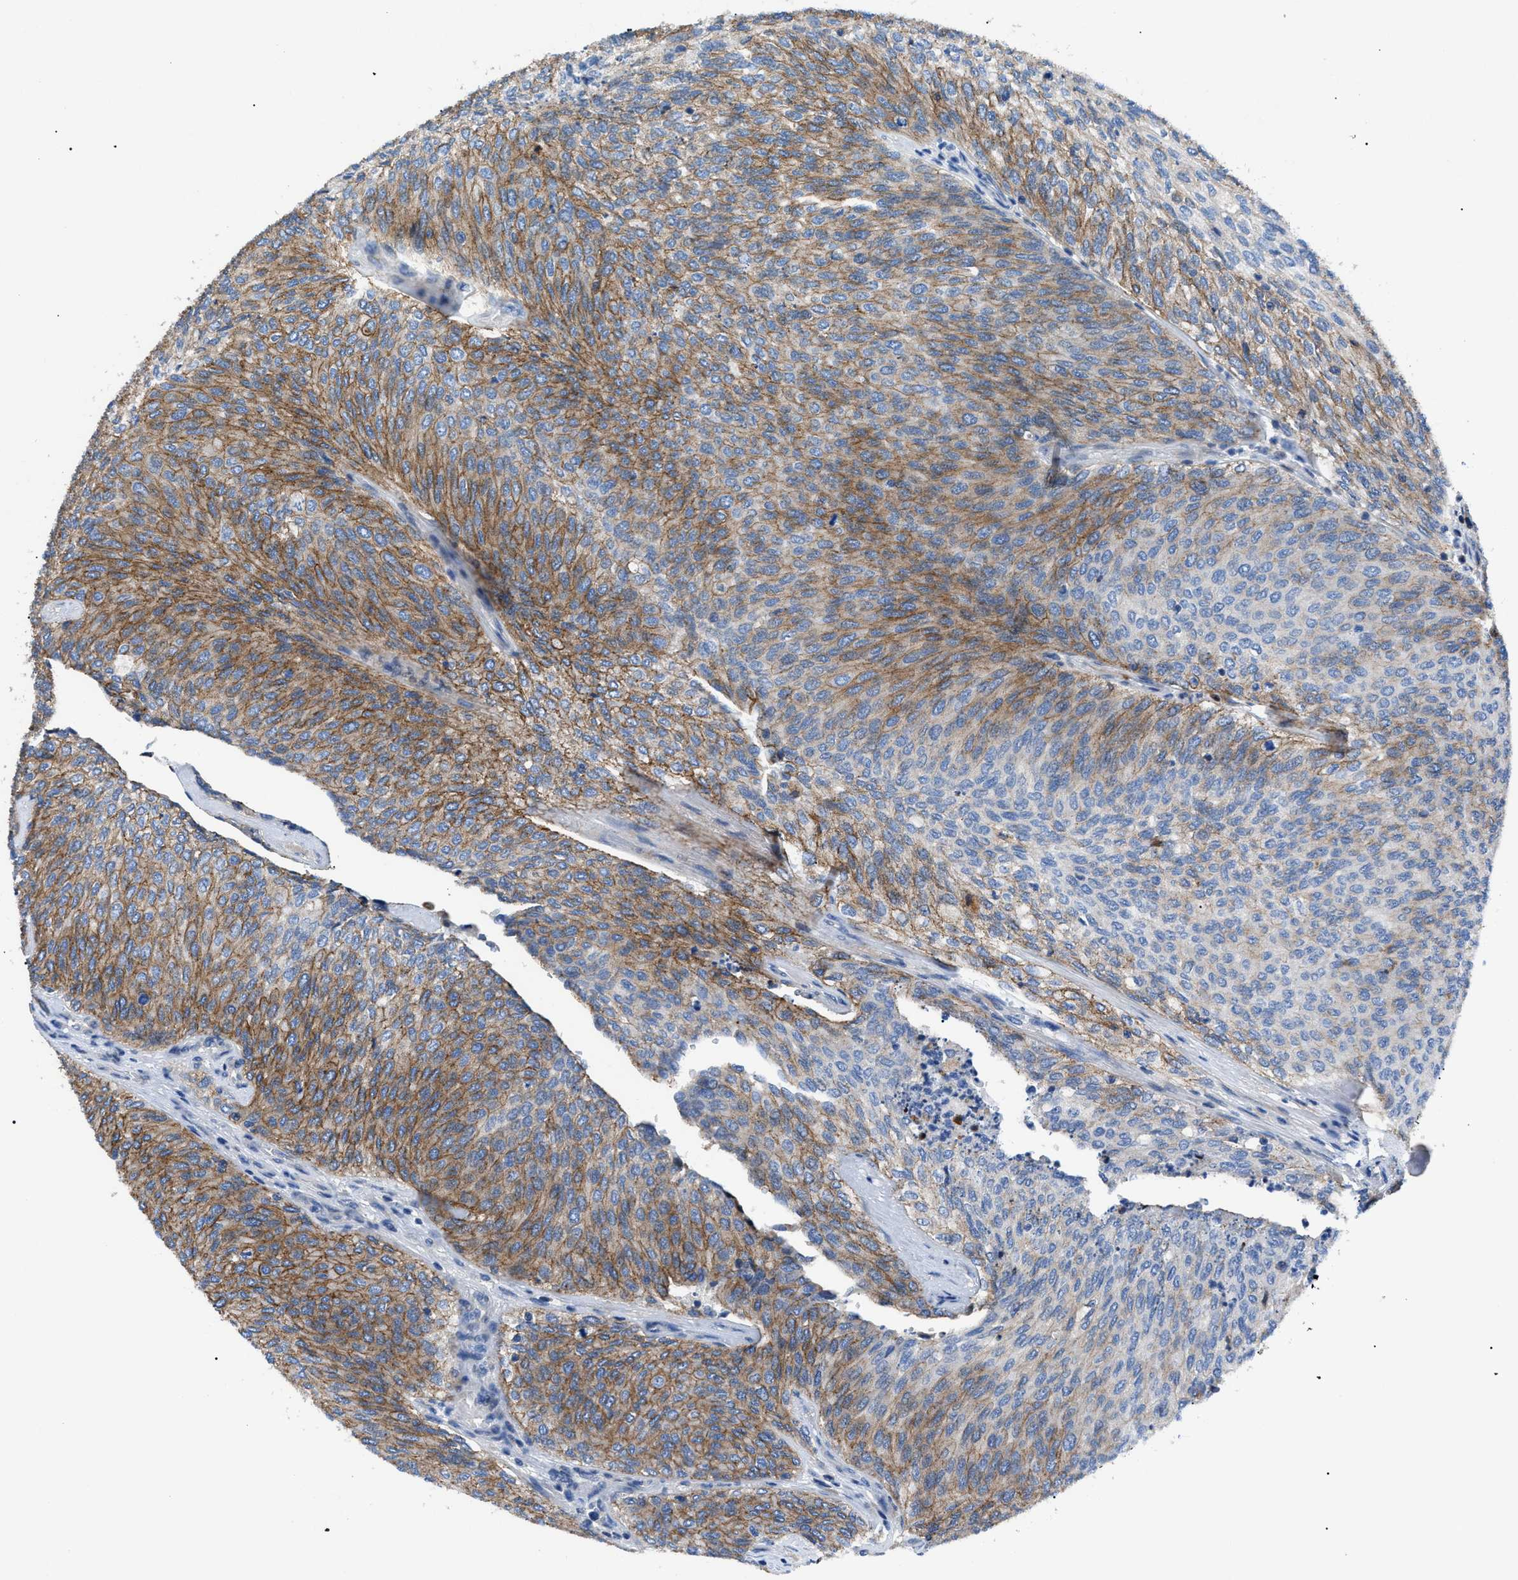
{"staining": {"intensity": "moderate", "quantity": ">75%", "location": "cytoplasmic/membranous"}, "tissue": "urothelial cancer", "cell_type": "Tumor cells", "image_type": "cancer", "snomed": [{"axis": "morphology", "description": "Urothelial carcinoma, Low grade"}, {"axis": "topography", "description": "Urinary bladder"}], "caption": "Human urothelial carcinoma (low-grade) stained for a protein (brown) demonstrates moderate cytoplasmic/membranous positive expression in about >75% of tumor cells.", "gene": "ZDHHC24", "patient": {"sex": "female", "age": 79}}